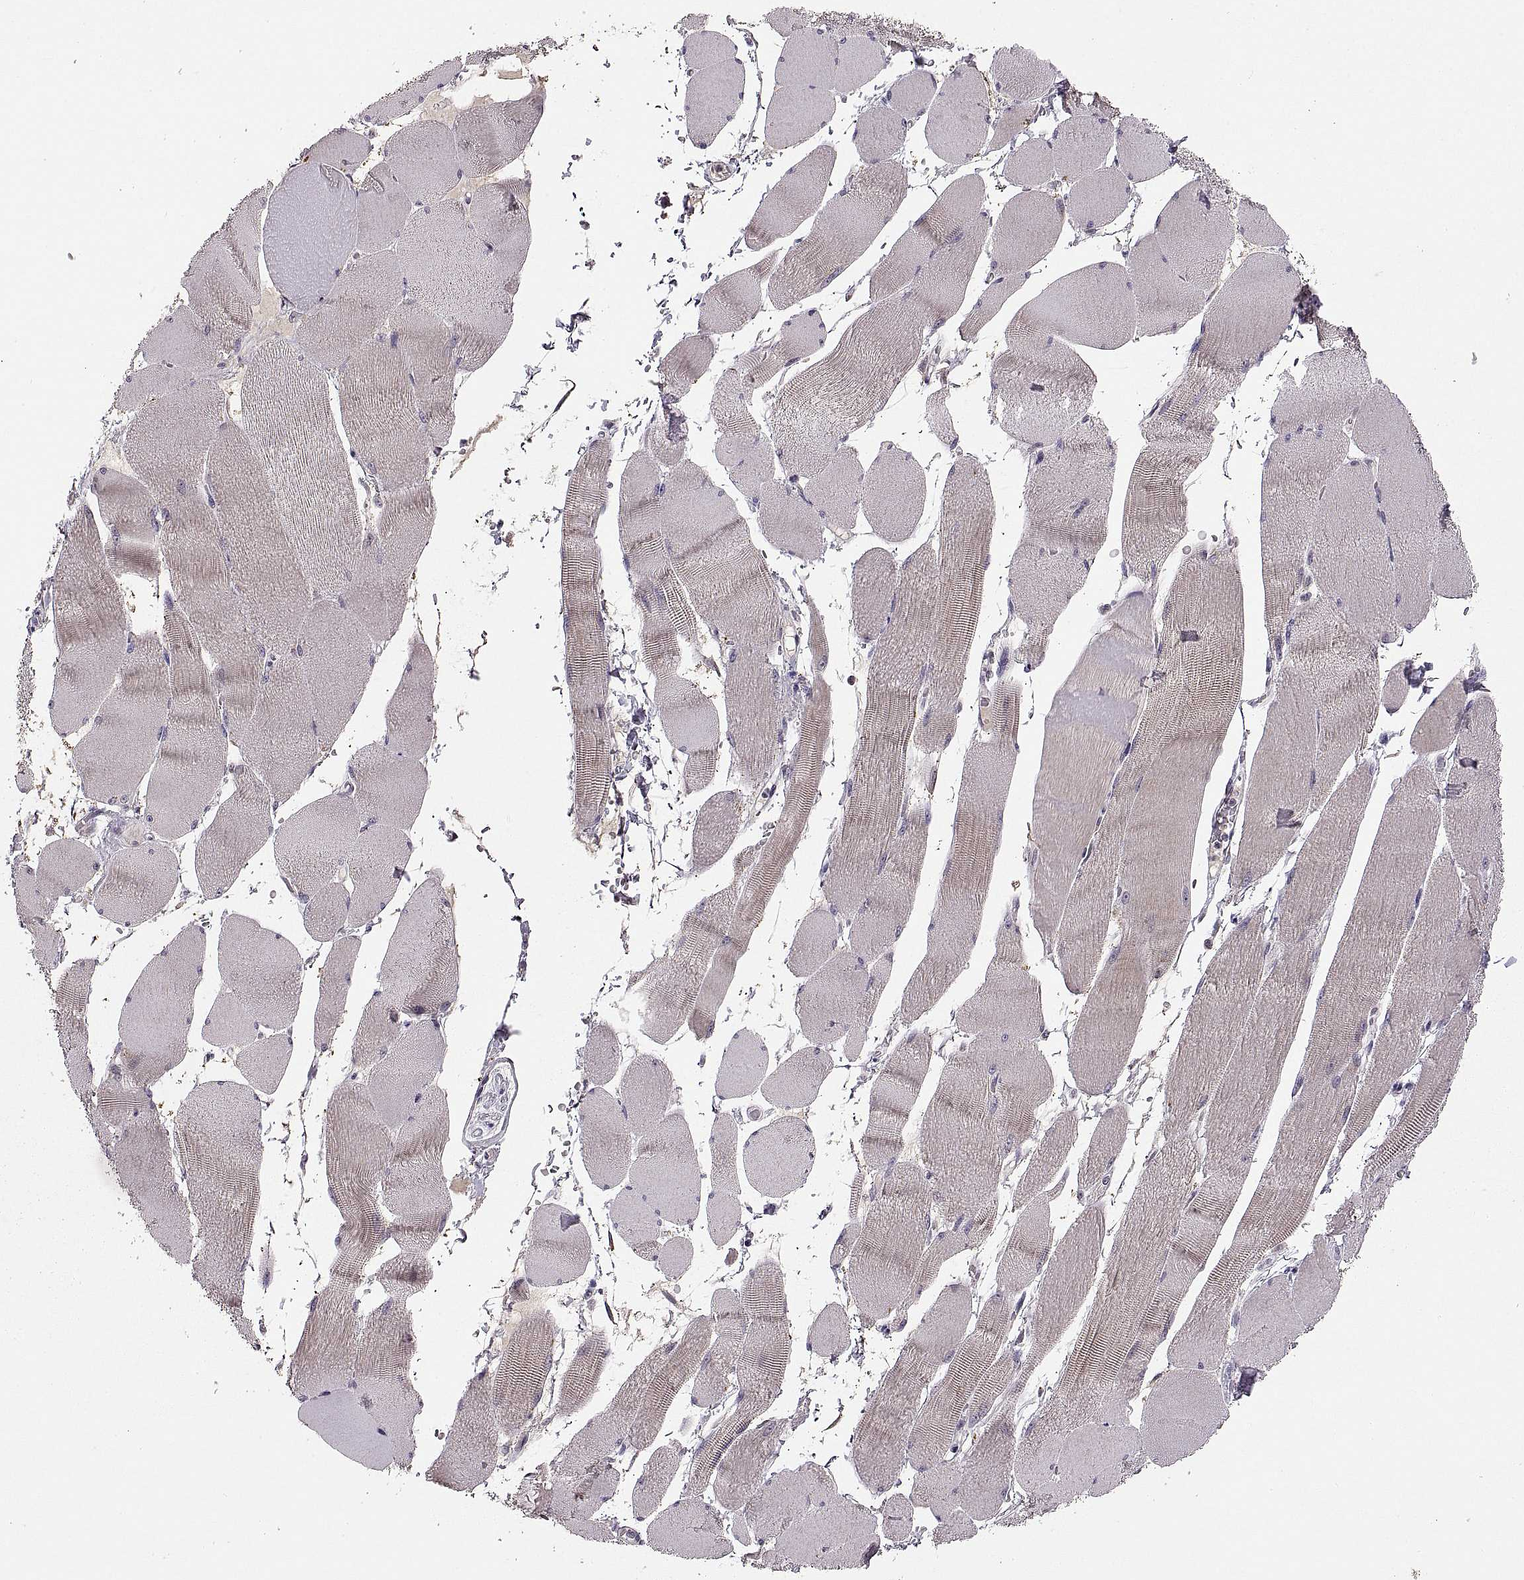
{"staining": {"intensity": "negative", "quantity": "none", "location": "none"}, "tissue": "skeletal muscle", "cell_type": "Myocytes", "image_type": "normal", "snomed": [{"axis": "morphology", "description": "Normal tissue, NOS"}, {"axis": "topography", "description": "Skeletal muscle"}], "caption": "This image is of benign skeletal muscle stained with immunohistochemistry (IHC) to label a protein in brown with the nuclei are counter-stained blue. There is no staining in myocytes.", "gene": "ADH6", "patient": {"sex": "male", "age": 56}}